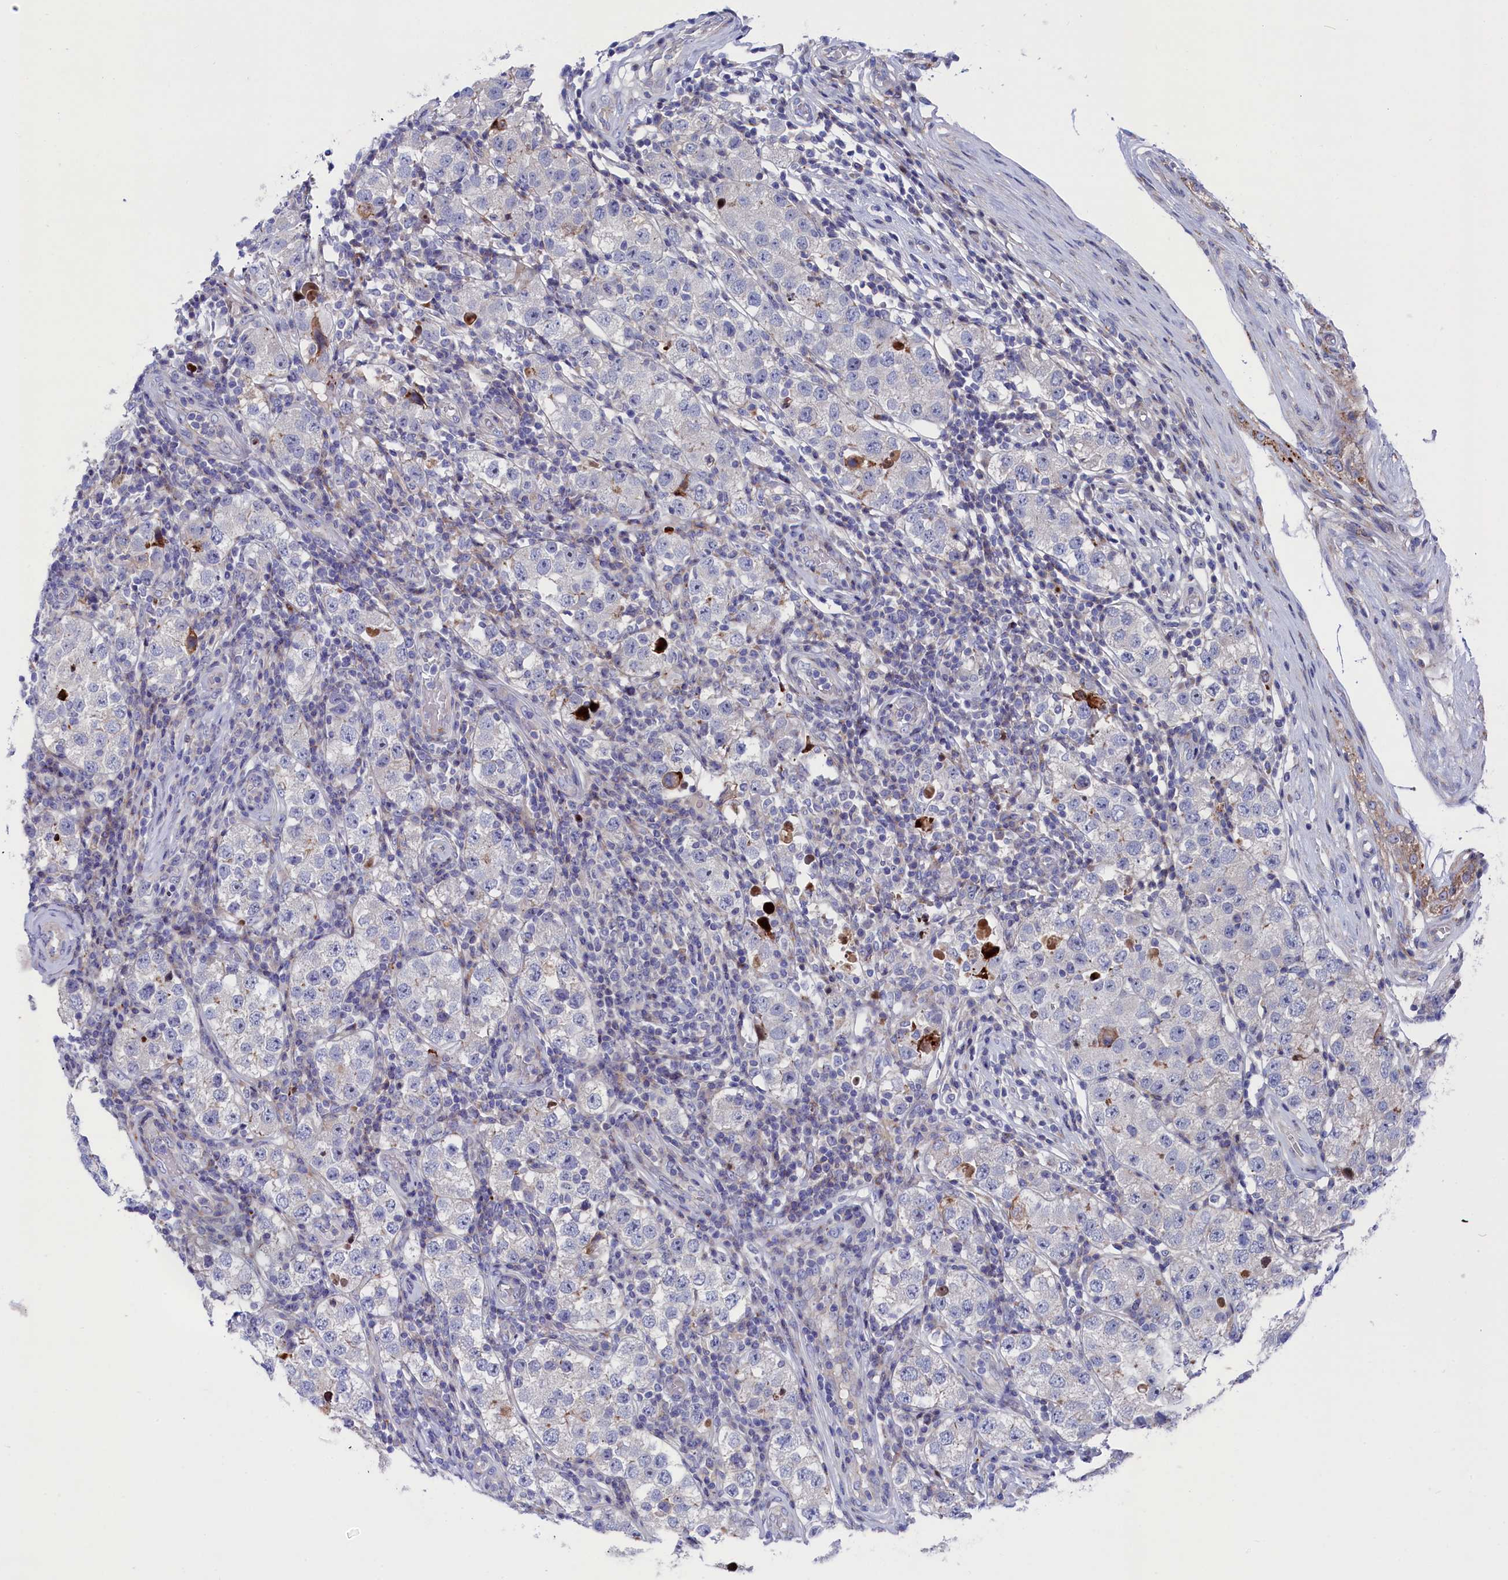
{"staining": {"intensity": "negative", "quantity": "none", "location": "none"}, "tissue": "testis cancer", "cell_type": "Tumor cells", "image_type": "cancer", "snomed": [{"axis": "morphology", "description": "Seminoma, NOS"}, {"axis": "topography", "description": "Testis"}], "caption": "The photomicrograph reveals no significant positivity in tumor cells of seminoma (testis). (DAB (3,3'-diaminobenzidine) immunohistochemistry visualized using brightfield microscopy, high magnification).", "gene": "NUDT7", "patient": {"sex": "male", "age": 34}}